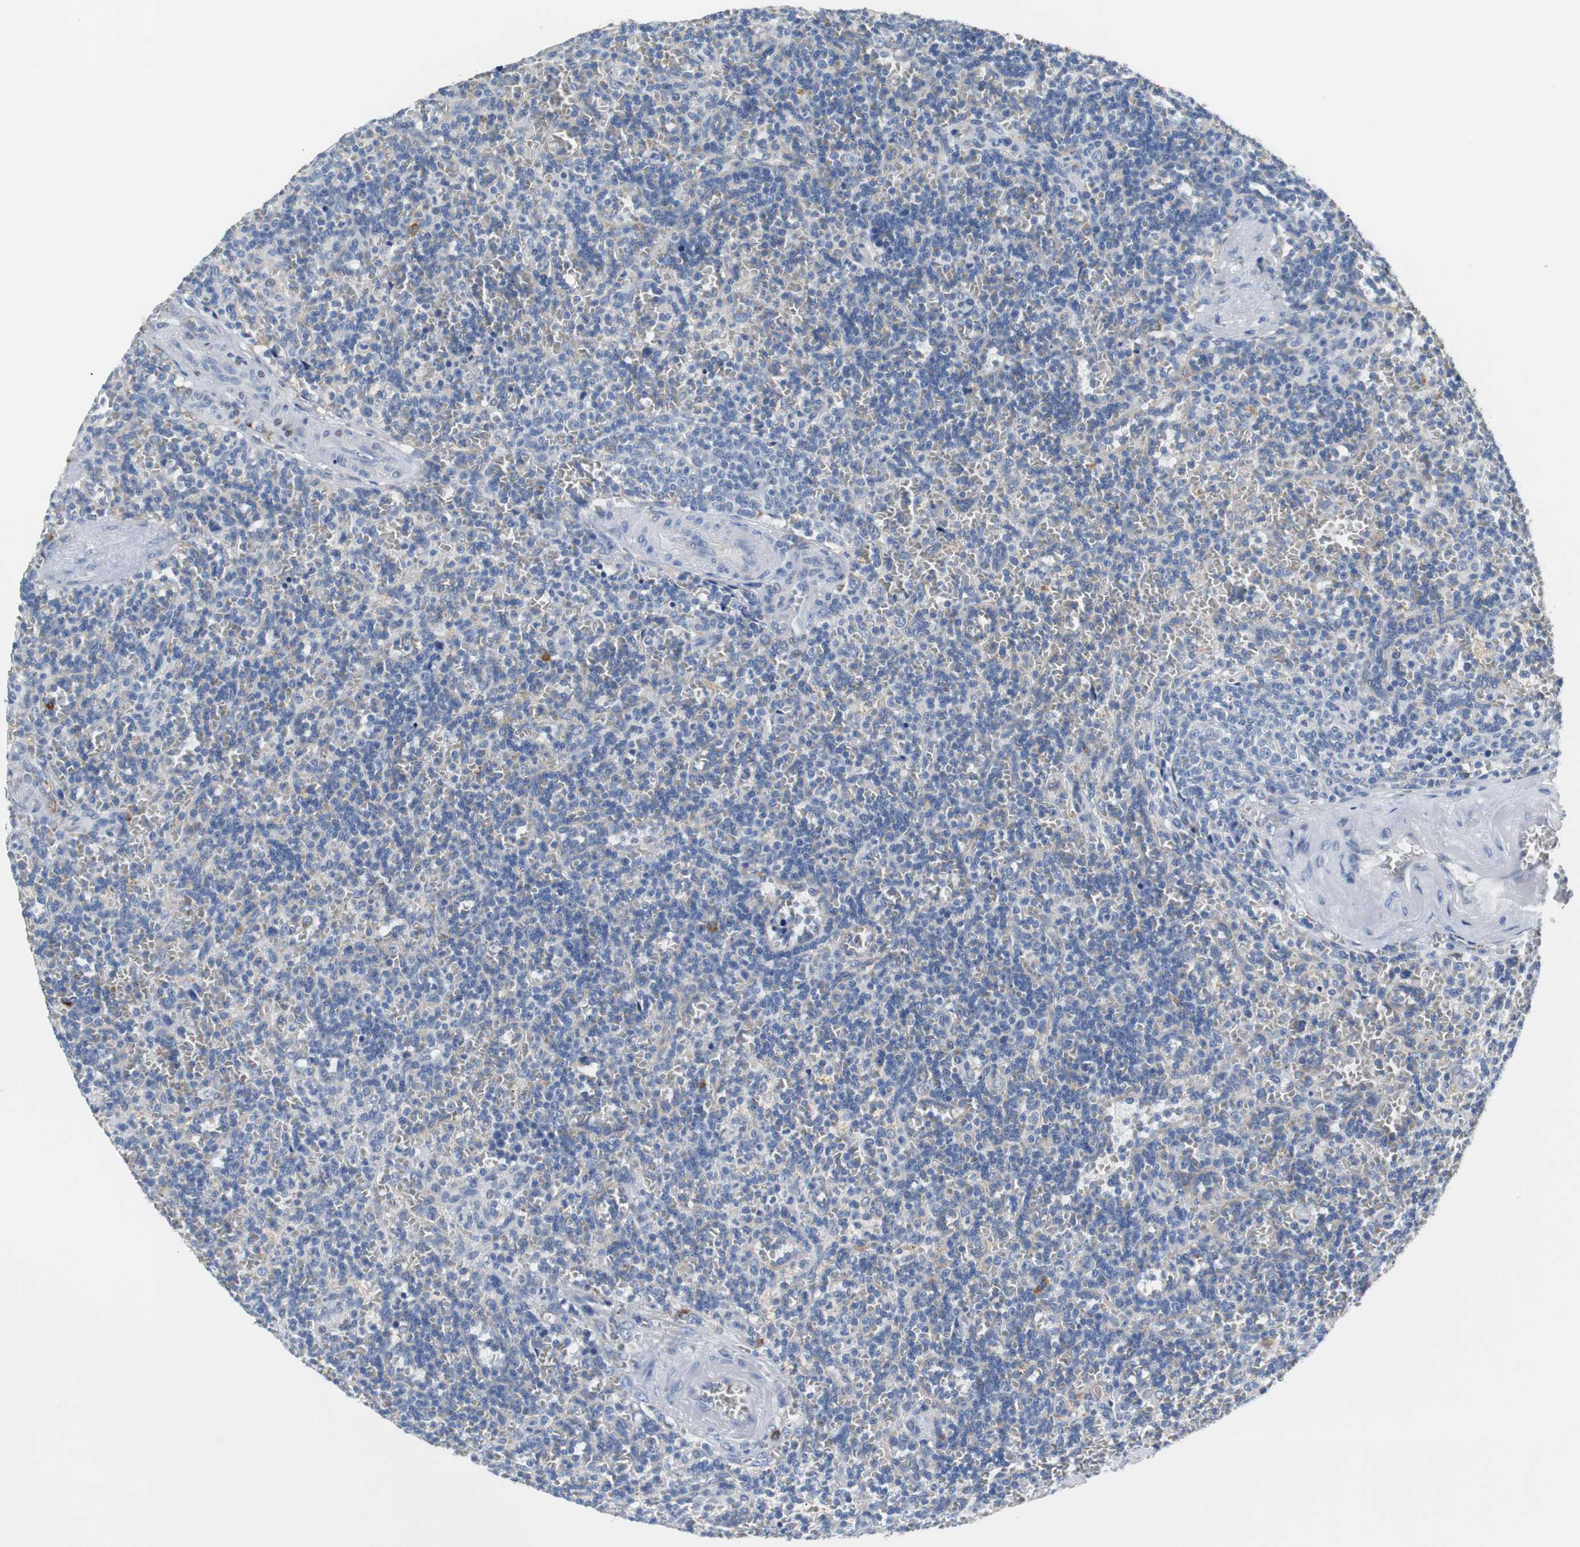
{"staining": {"intensity": "weak", "quantity": "25%-75%", "location": "cytoplasmic/membranous"}, "tissue": "lymphoma", "cell_type": "Tumor cells", "image_type": "cancer", "snomed": [{"axis": "morphology", "description": "Malignant lymphoma, non-Hodgkin's type, Low grade"}, {"axis": "topography", "description": "Spleen"}], "caption": "This image exhibits malignant lymphoma, non-Hodgkin's type (low-grade) stained with immunohistochemistry to label a protein in brown. The cytoplasmic/membranous of tumor cells show weak positivity for the protein. Nuclei are counter-stained blue.", "gene": "PDIA4", "patient": {"sex": "male", "age": 73}}